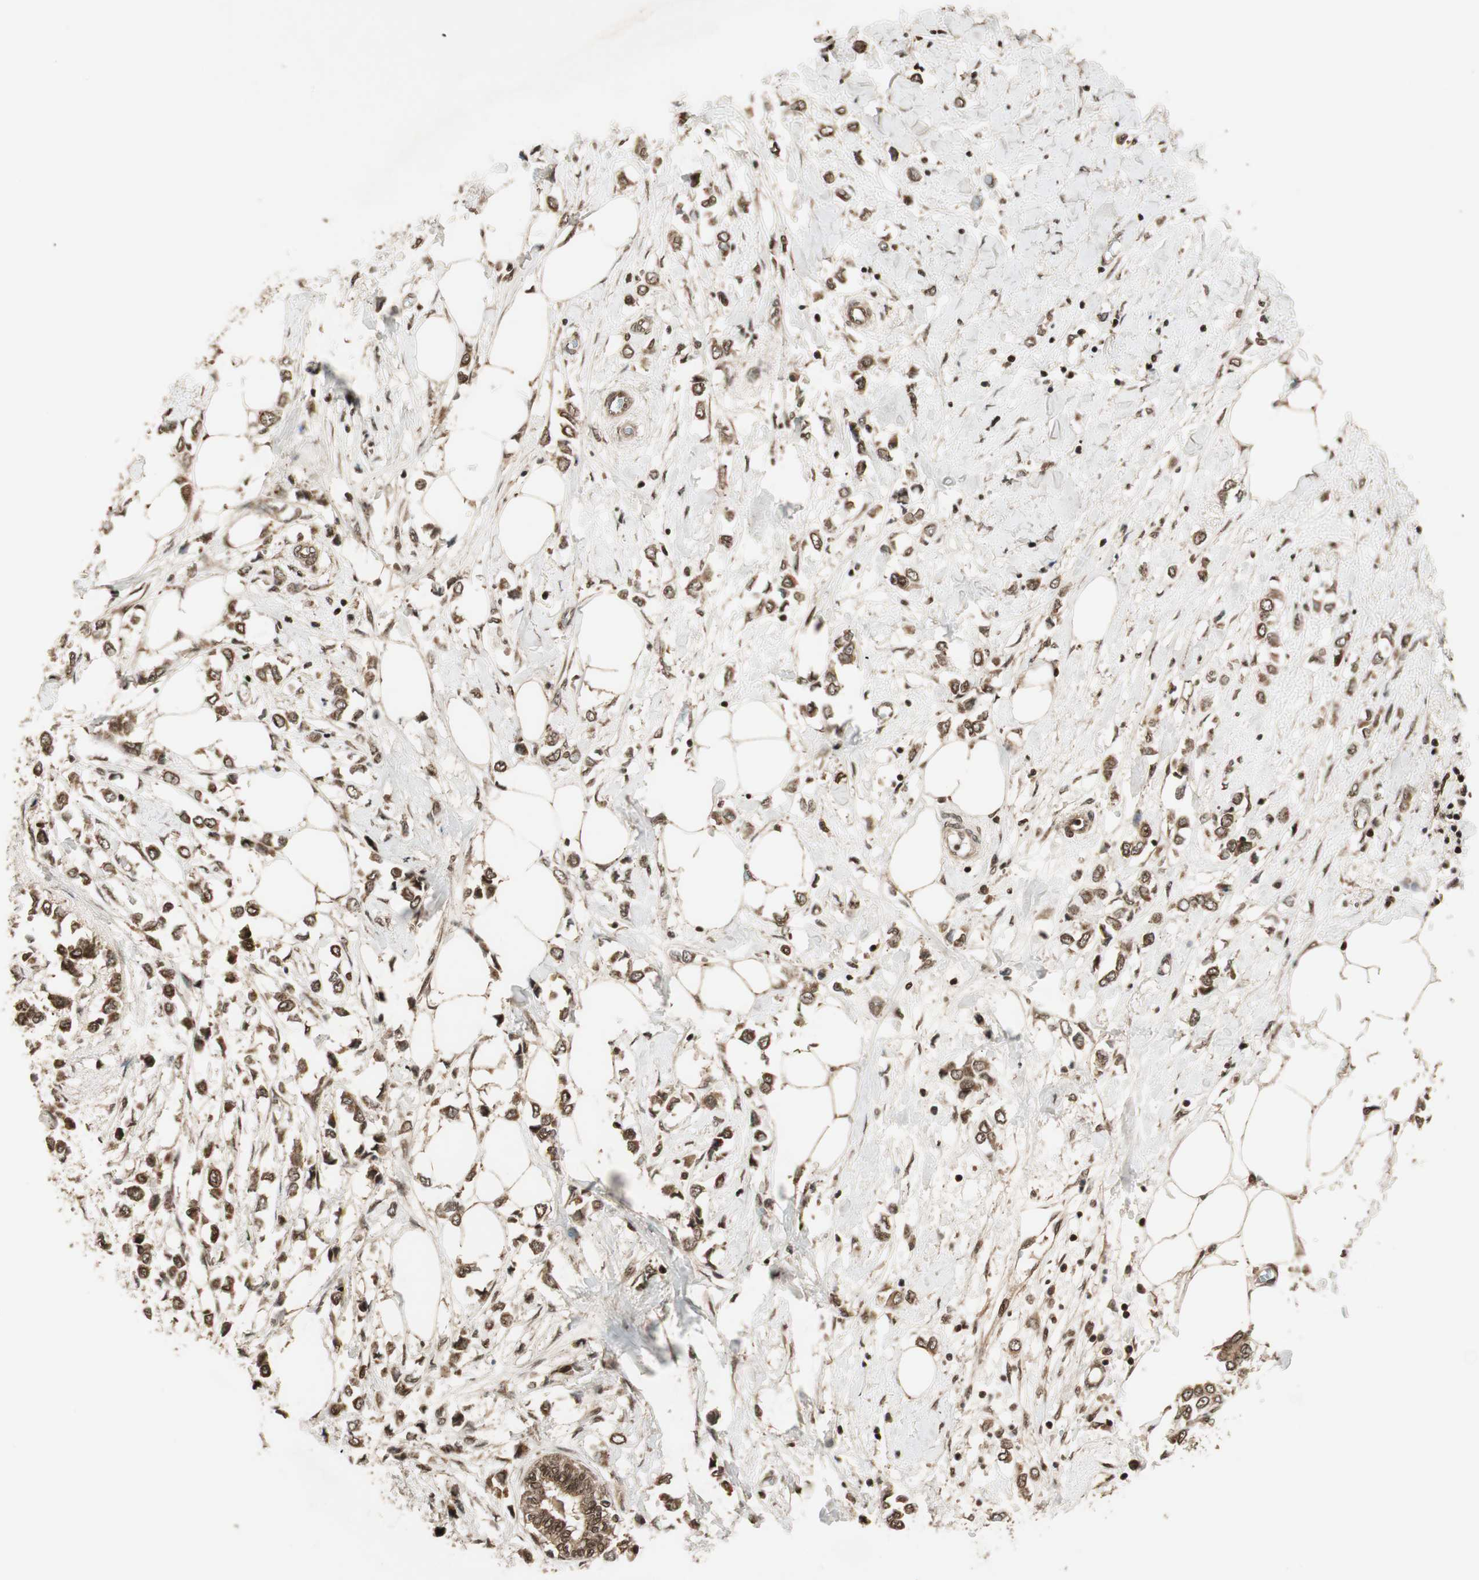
{"staining": {"intensity": "strong", "quantity": ">75%", "location": "cytoplasmic/membranous,nuclear"}, "tissue": "breast cancer", "cell_type": "Tumor cells", "image_type": "cancer", "snomed": [{"axis": "morphology", "description": "Lobular carcinoma"}, {"axis": "topography", "description": "Breast"}], "caption": "This micrograph displays lobular carcinoma (breast) stained with immunohistochemistry (IHC) to label a protein in brown. The cytoplasmic/membranous and nuclear of tumor cells show strong positivity for the protein. Nuclei are counter-stained blue.", "gene": "RPA3", "patient": {"sex": "female", "age": 51}}